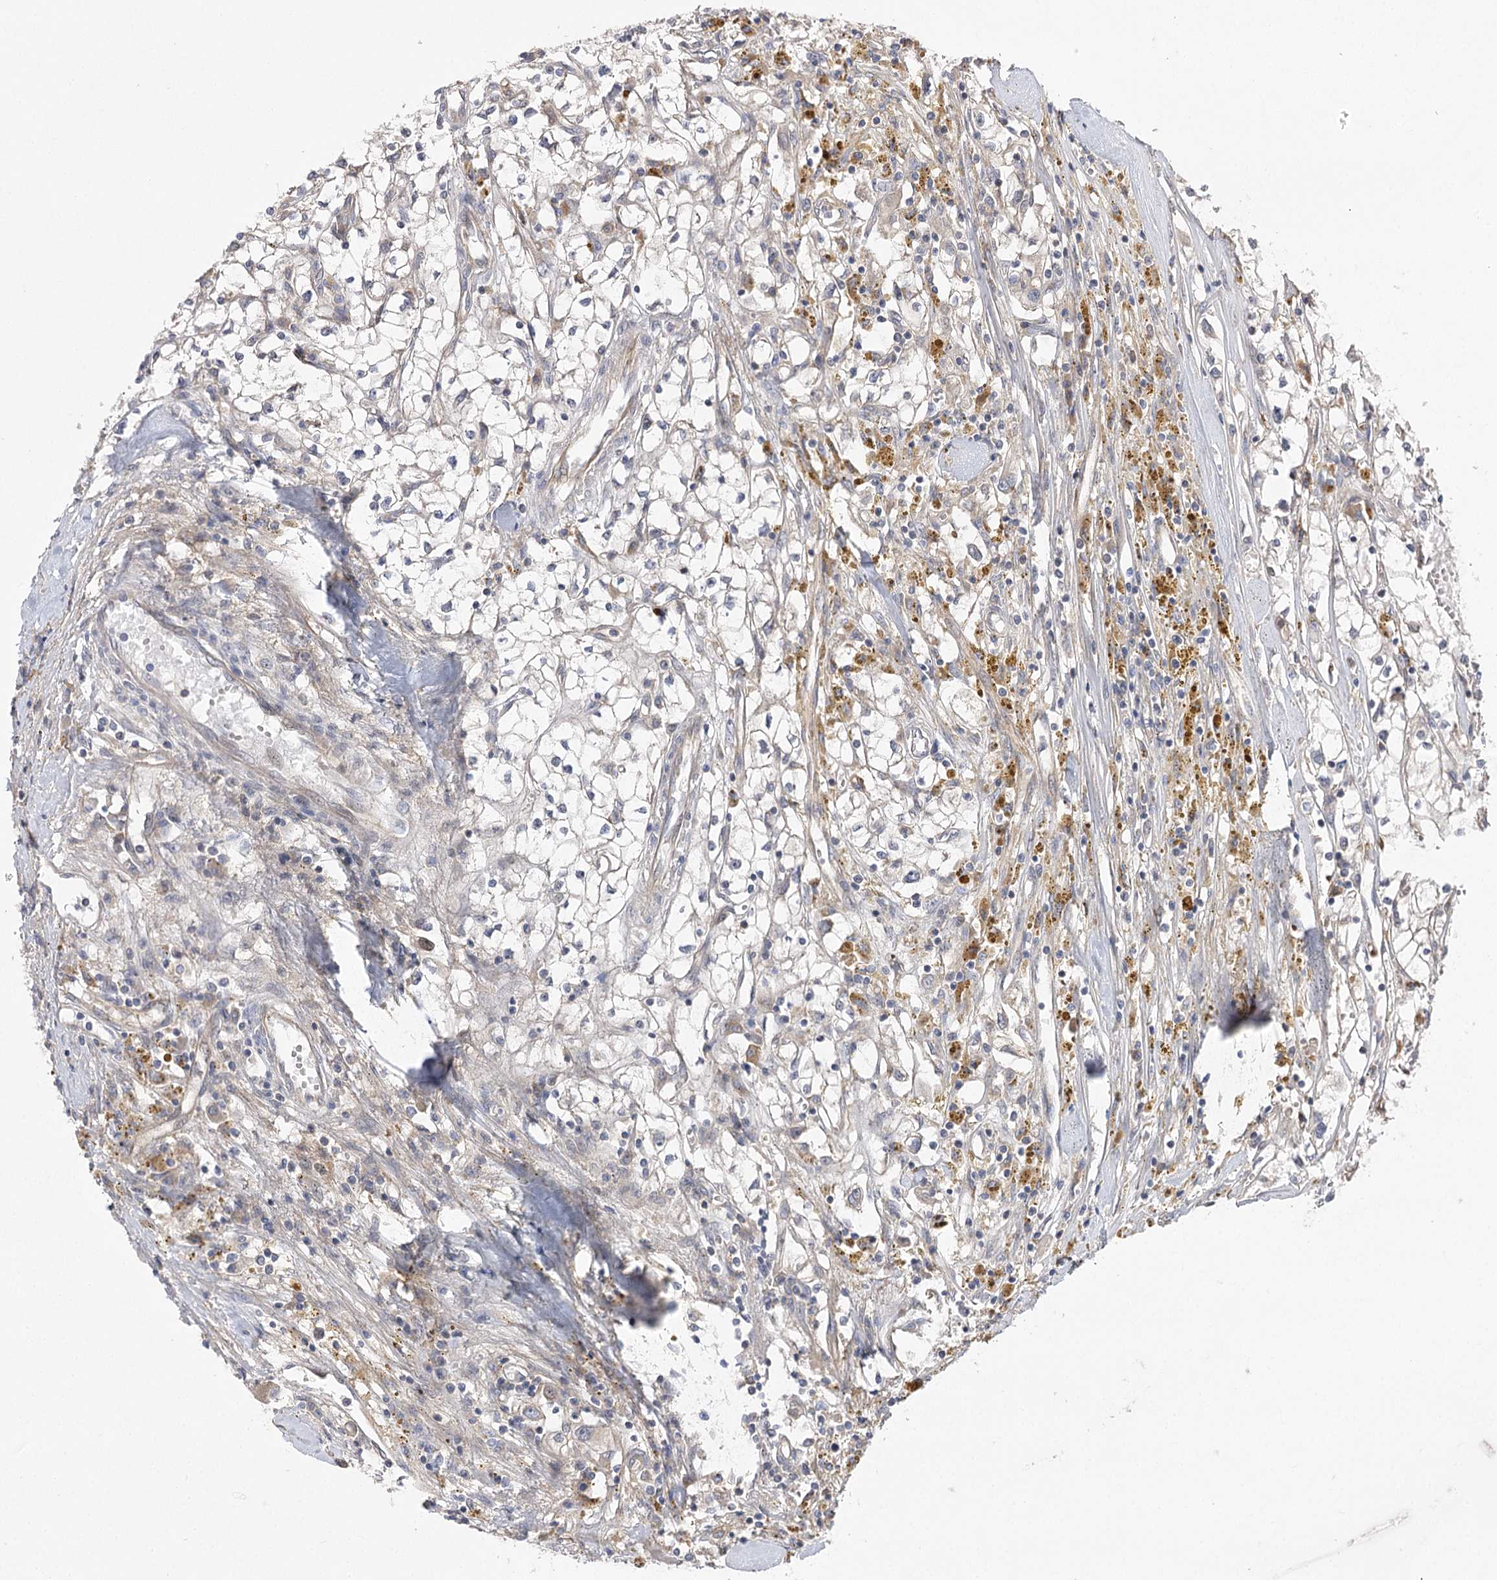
{"staining": {"intensity": "negative", "quantity": "none", "location": "none"}, "tissue": "renal cancer", "cell_type": "Tumor cells", "image_type": "cancer", "snomed": [{"axis": "morphology", "description": "Adenocarcinoma, NOS"}, {"axis": "topography", "description": "Kidney"}], "caption": "Immunohistochemistry (IHC) histopathology image of neoplastic tissue: renal cancer stained with DAB exhibits no significant protein expression in tumor cells.", "gene": "BCR", "patient": {"sex": "male", "age": 56}}